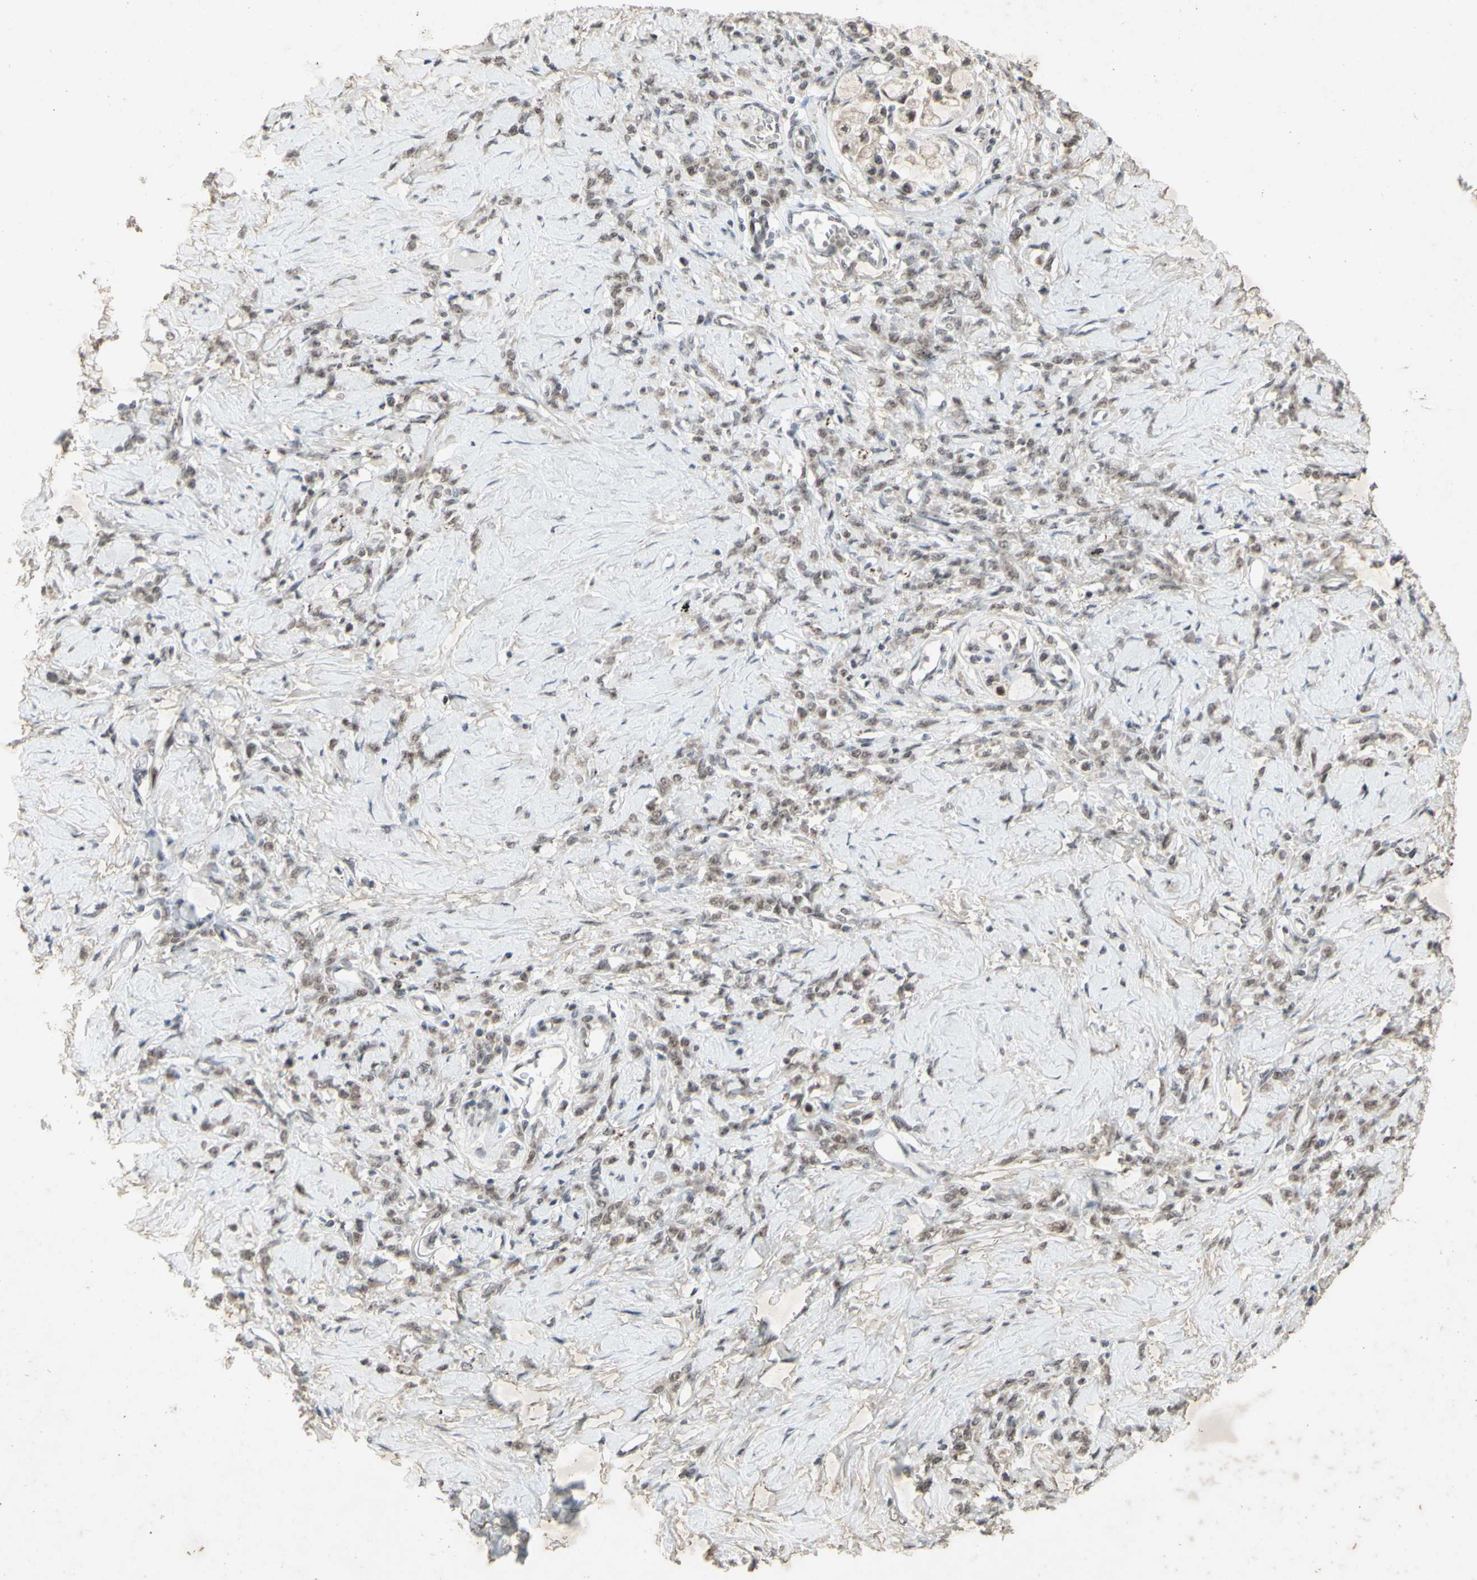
{"staining": {"intensity": "moderate", "quantity": "25%-75%", "location": "cytoplasmic/membranous,nuclear"}, "tissue": "stomach cancer", "cell_type": "Tumor cells", "image_type": "cancer", "snomed": [{"axis": "morphology", "description": "Adenocarcinoma, NOS"}, {"axis": "topography", "description": "Stomach"}], "caption": "Stomach cancer stained with a brown dye shows moderate cytoplasmic/membranous and nuclear positive staining in about 25%-75% of tumor cells.", "gene": "CENPB", "patient": {"sex": "male", "age": 82}}